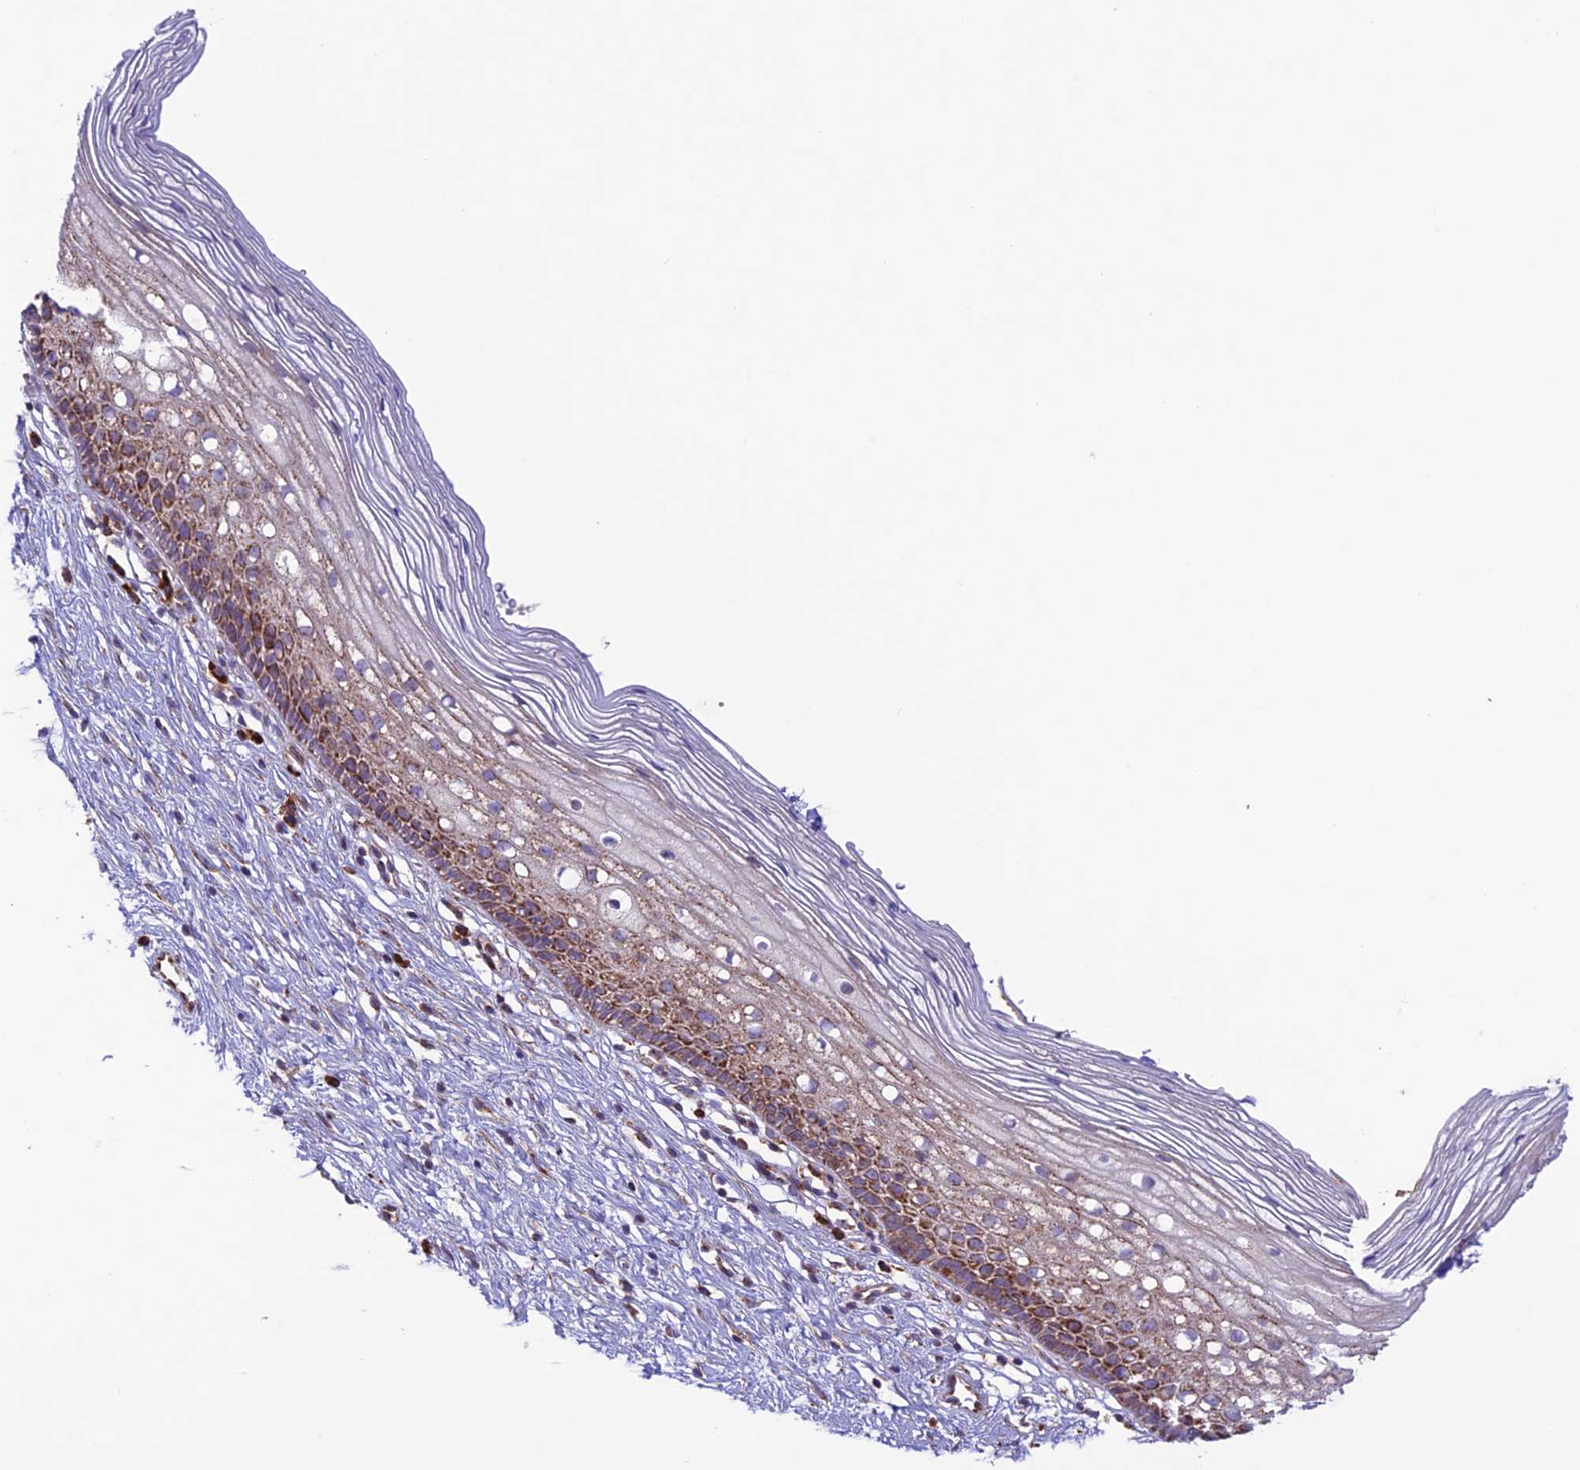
{"staining": {"intensity": "moderate", "quantity": ">75%", "location": "cytoplasmic/membranous"}, "tissue": "cervix", "cell_type": "Glandular cells", "image_type": "normal", "snomed": [{"axis": "morphology", "description": "Normal tissue, NOS"}, {"axis": "topography", "description": "Cervix"}], "caption": "The photomicrograph displays staining of benign cervix, revealing moderate cytoplasmic/membranous protein staining (brown color) within glandular cells. Immunohistochemistry stains the protein of interest in brown and the nuclei are stained blue.", "gene": "UAP1L1", "patient": {"sex": "female", "age": 27}}